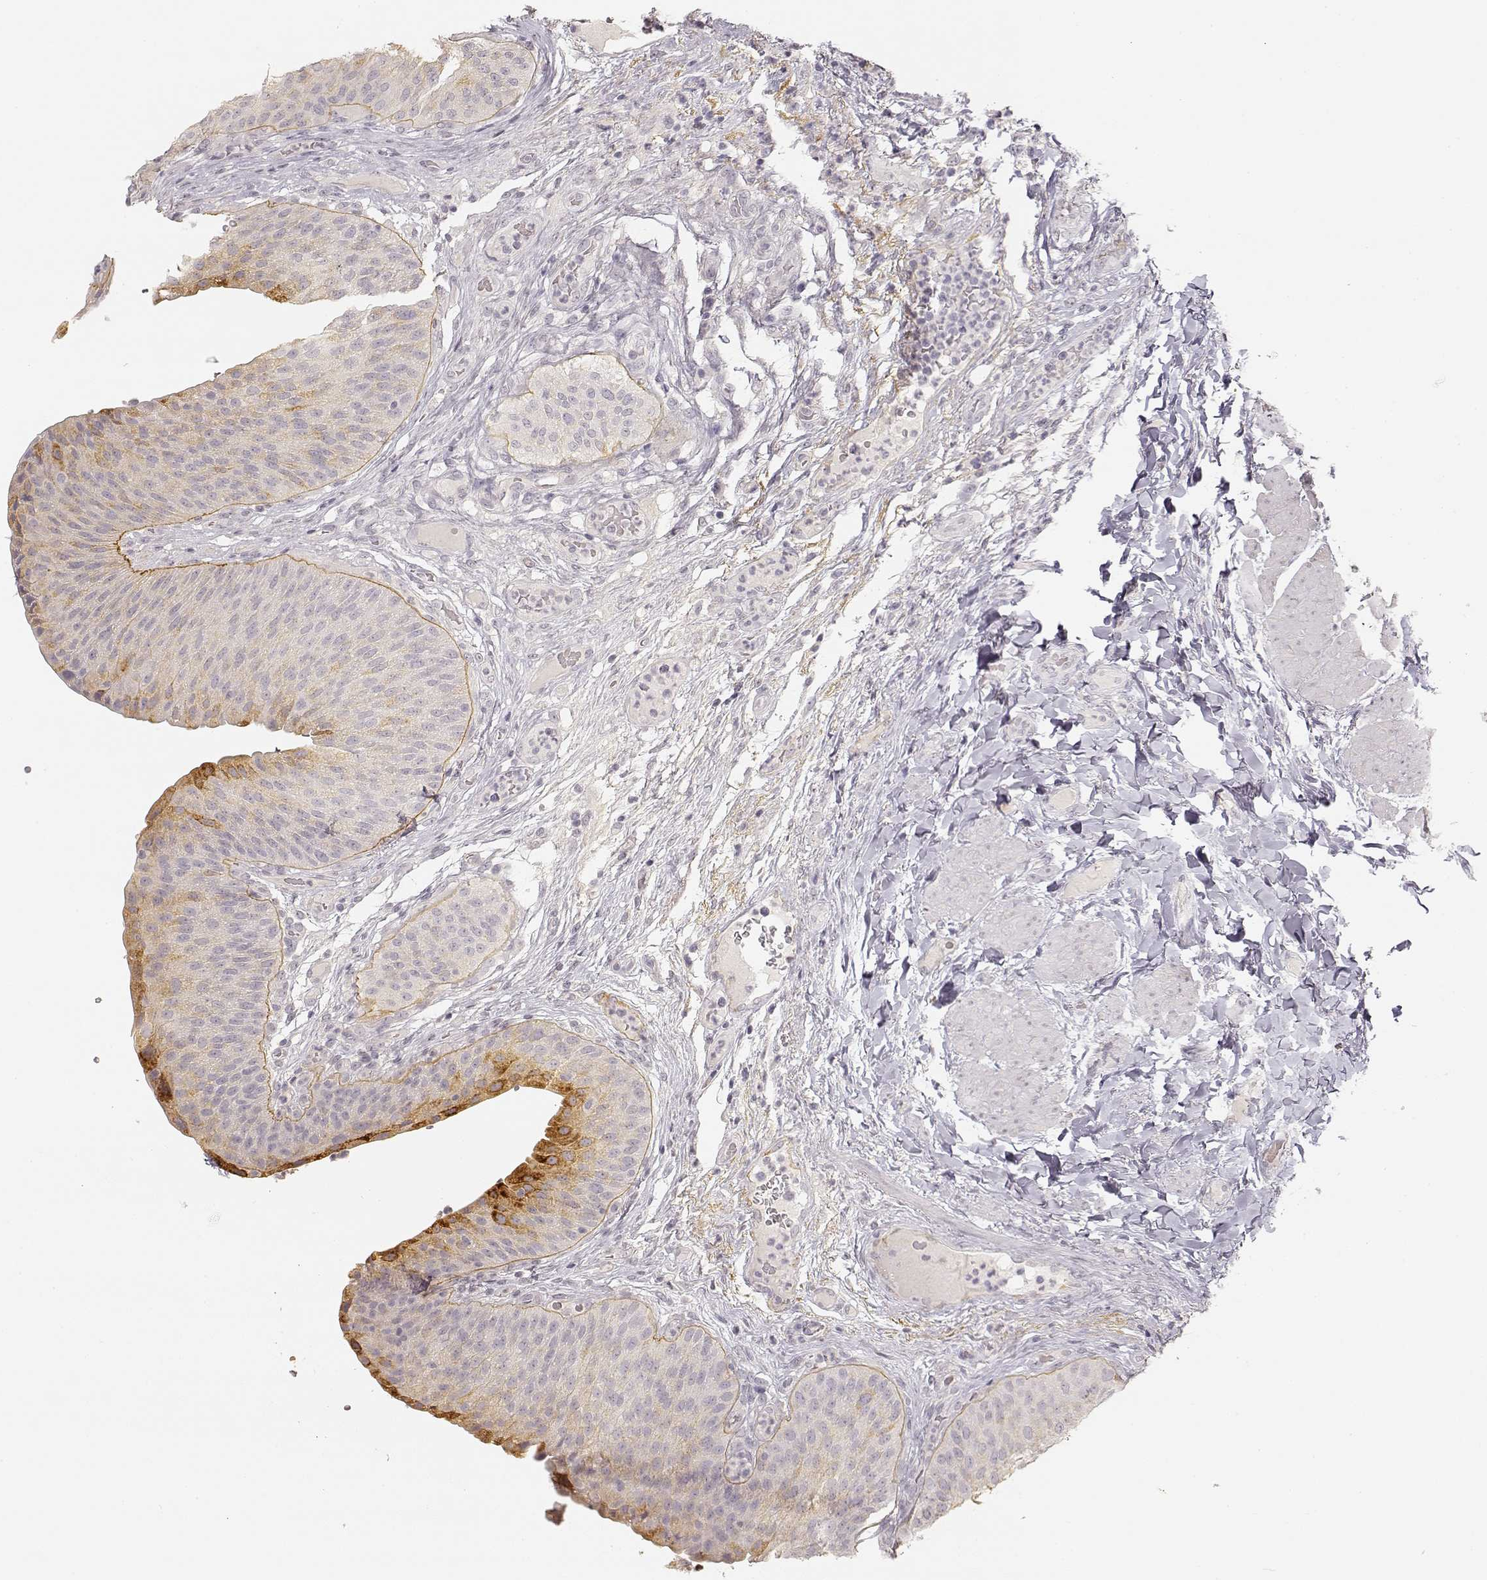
{"staining": {"intensity": "strong", "quantity": "<25%", "location": "cytoplasmic/membranous"}, "tissue": "urinary bladder", "cell_type": "Urothelial cells", "image_type": "normal", "snomed": [{"axis": "morphology", "description": "Normal tissue, NOS"}, {"axis": "topography", "description": "Urinary bladder"}], "caption": "Immunohistochemical staining of normal human urinary bladder exhibits strong cytoplasmic/membranous protein positivity in about <25% of urothelial cells.", "gene": "LAMC2", "patient": {"sex": "male", "age": 66}}